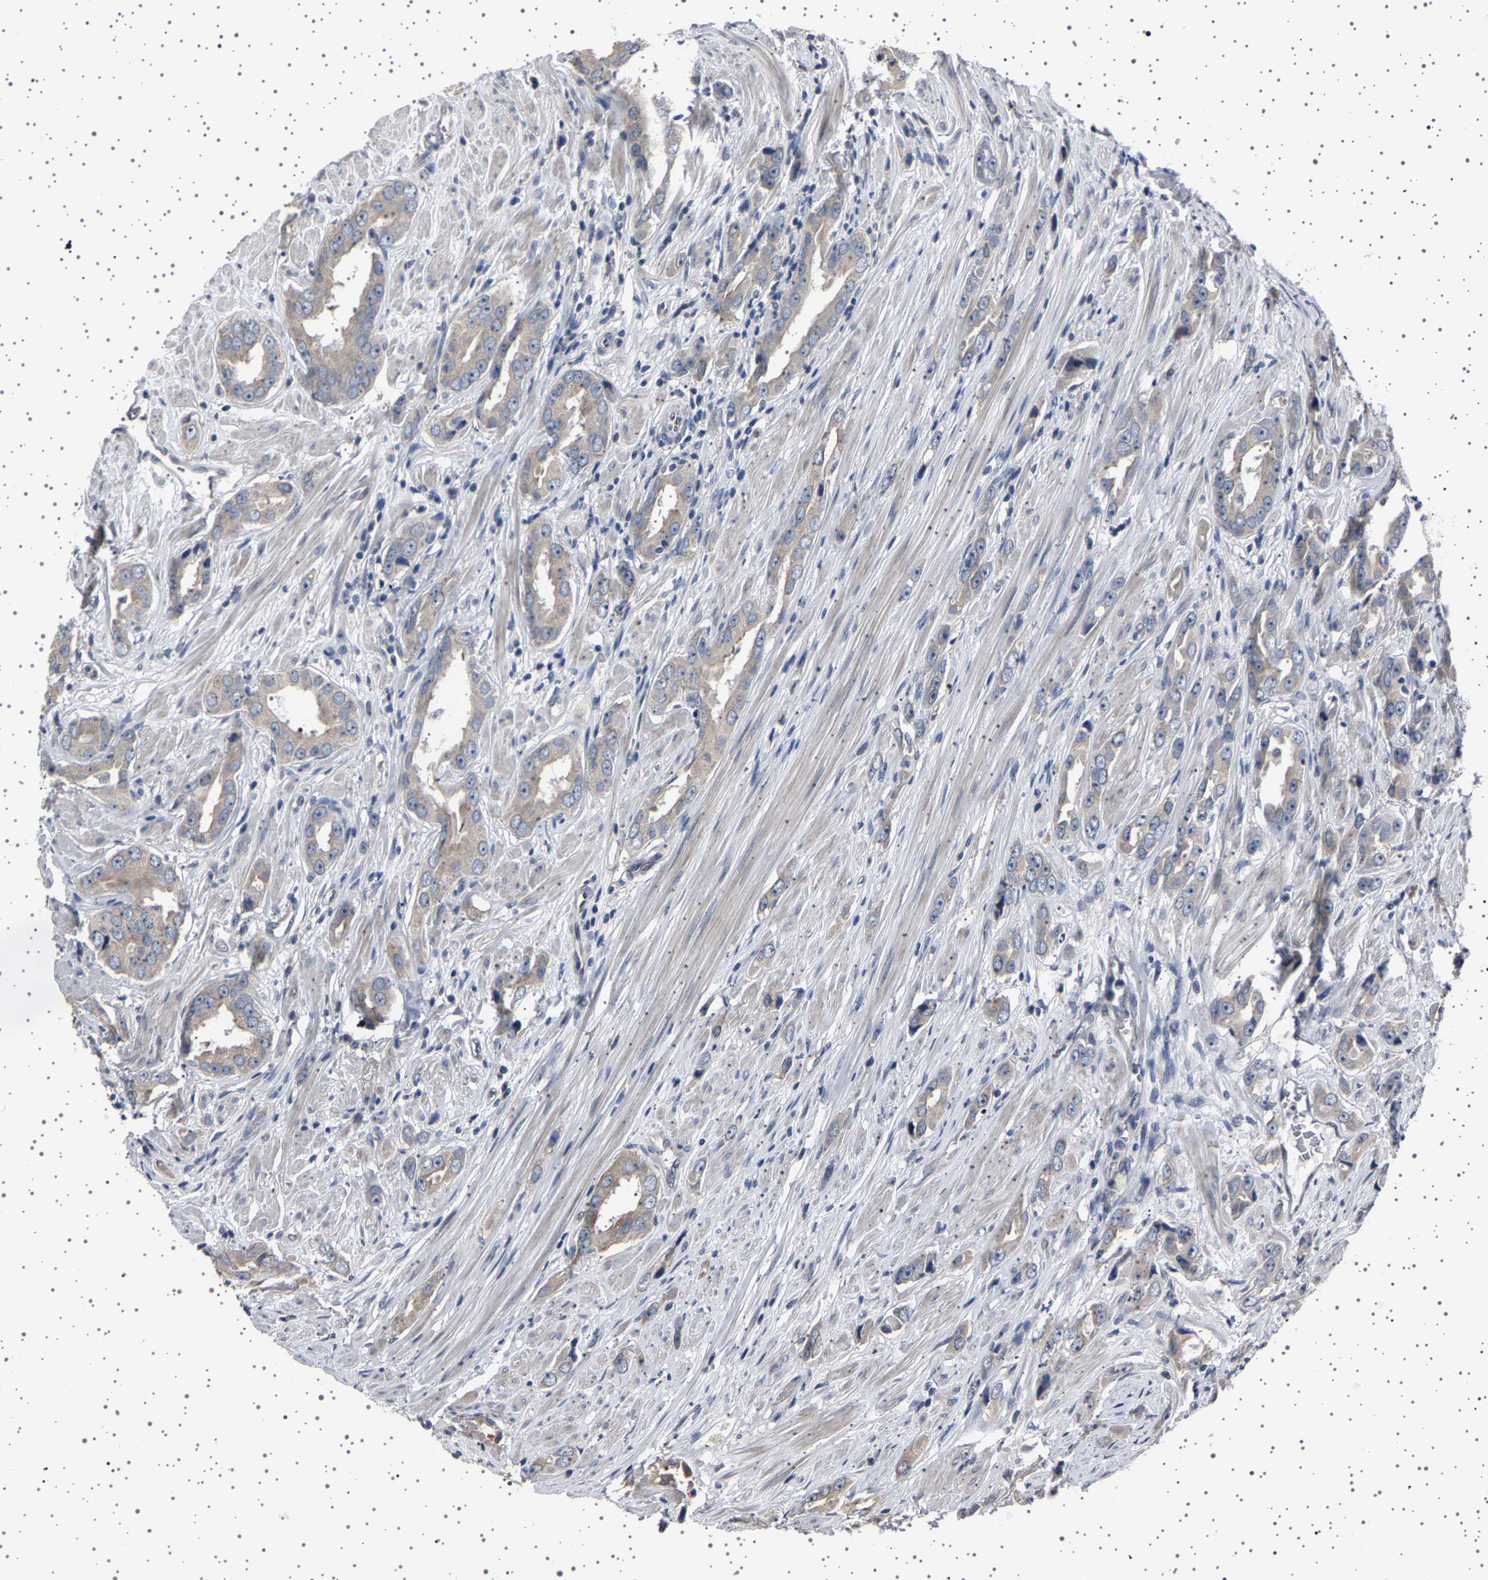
{"staining": {"intensity": "weak", "quantity": "<25%", "location": "cytoplasmic/membranous"}, "tissue": "prostate cancer", "cell_type": "Tumor cells", "image_type": "cancer", "snomed": [{"axis": "morphology", "description": "Adenocarcinoma, Medium grade"}, {"axis": "topography", "description": "Prostate"}], "caption": "Tumor cells show no significant protein positivity in adenocarcinoma (medium-grade) (prostate).", "gene": "IL10RB", "patient": {"sex": "male", "age": 53}}